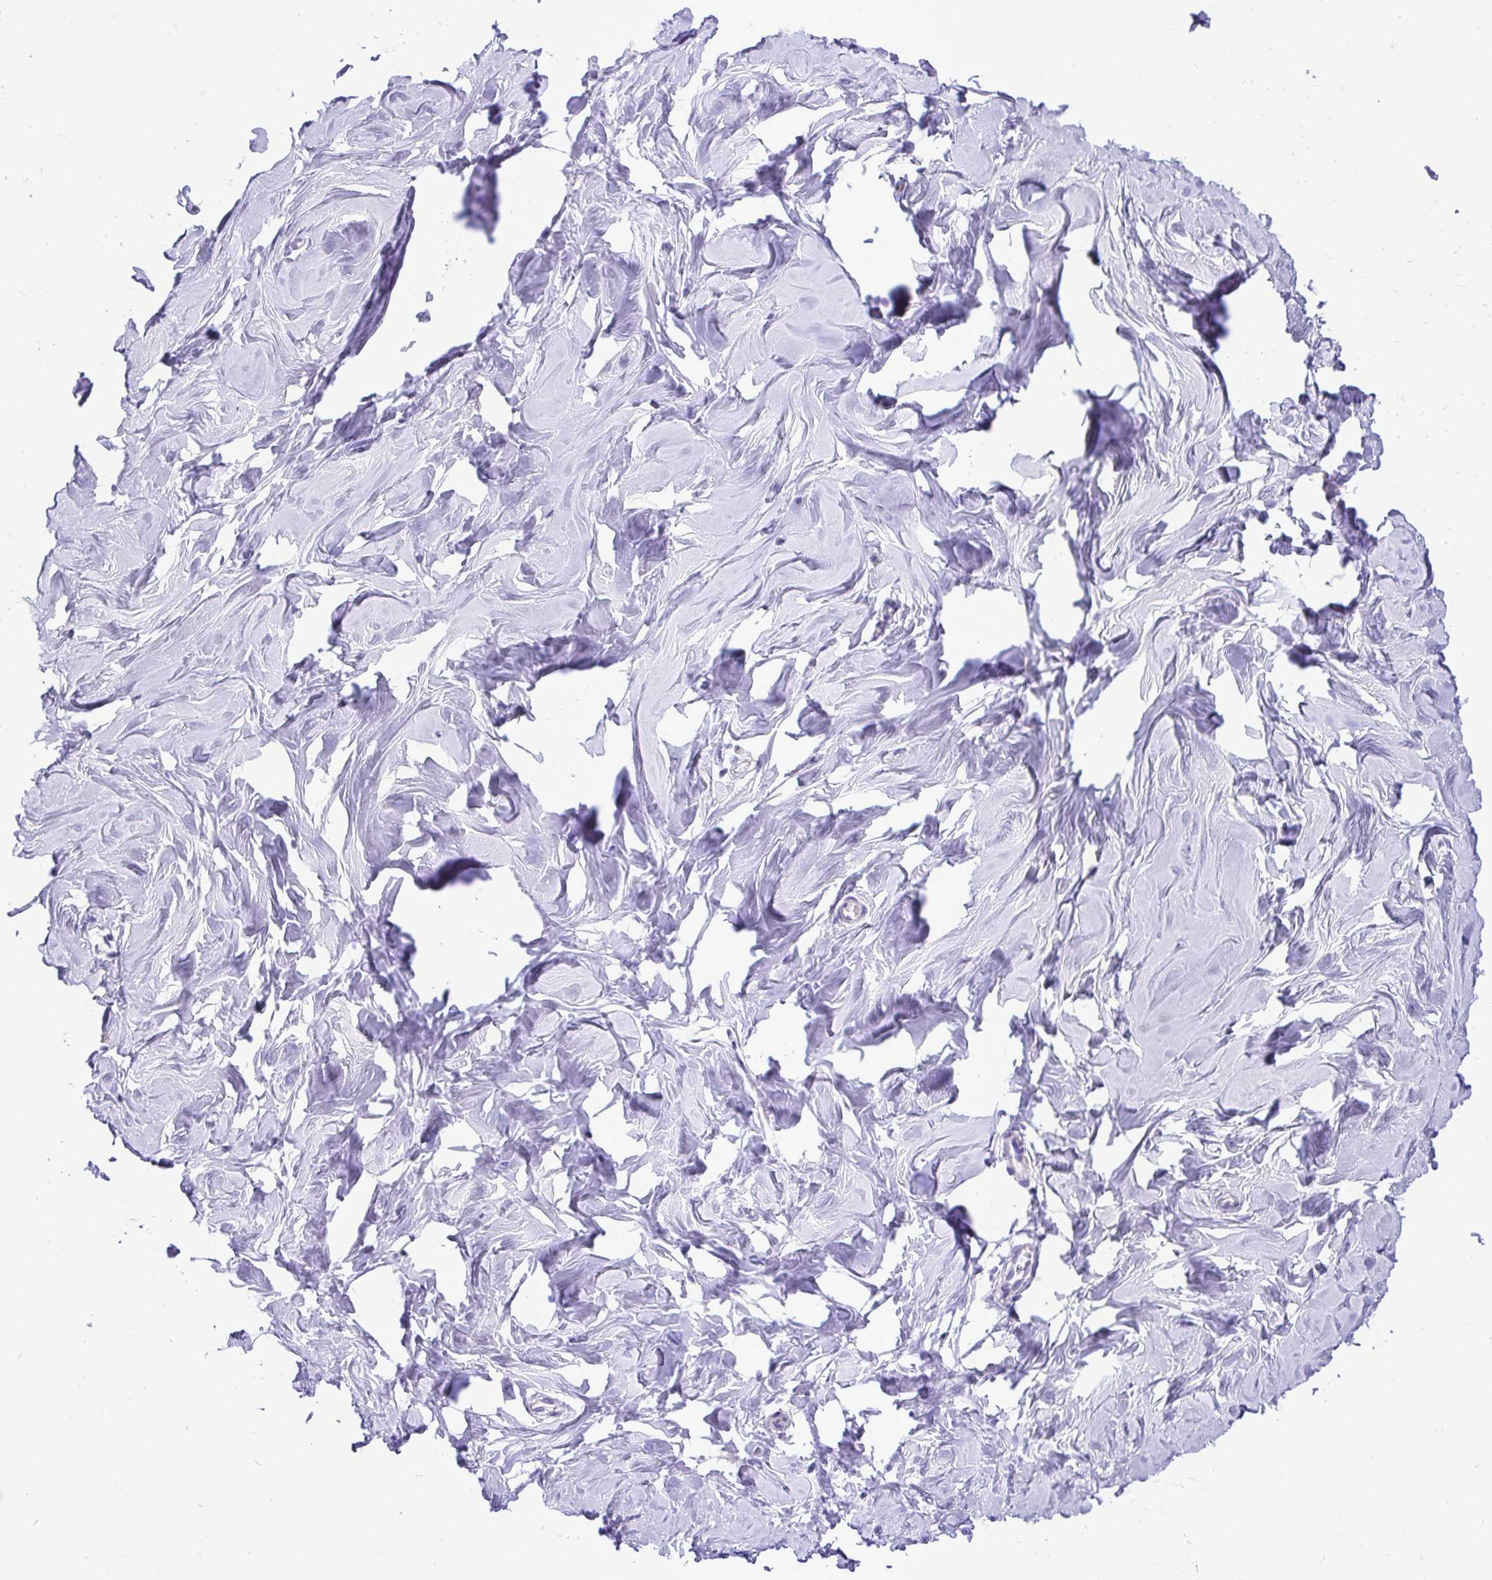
{"staining": {"intensity": "negative", "quantity": "none", "location": "none"}, "tissue": "breast", "cell_type": "Adipocytes", "image_type": "normal", "snomed": [{"axis": "morphology", "description": "Normal tissue, NOS"}, {"axis": "topography", "description": "Breast"}], "caption": "DAB immunohistochemical staining of normal breast reveals no significant expression in adipocytes.", "gene": "PELI3", "patient": {"sex": "female", "age": 27}}